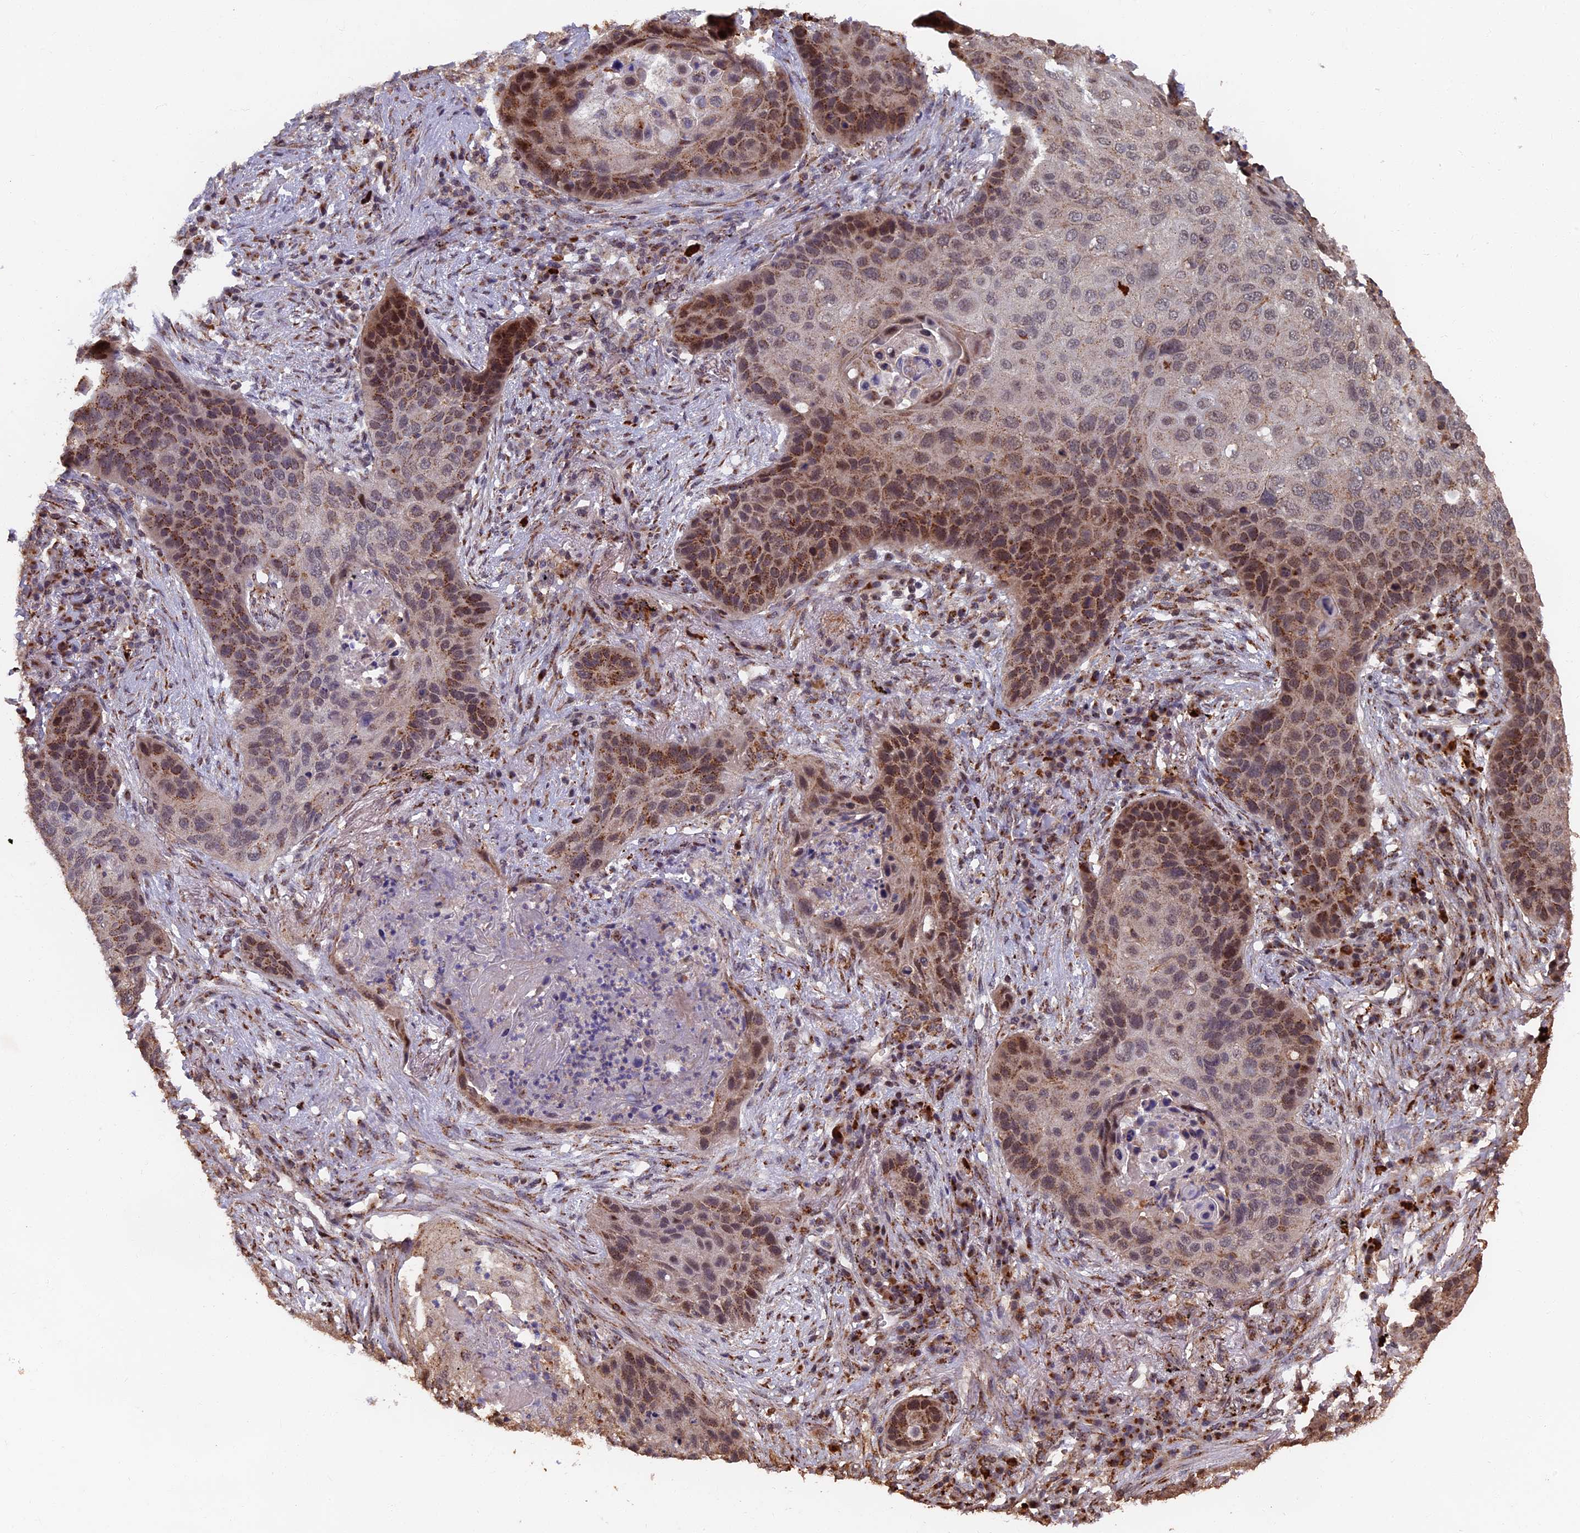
{"staining": {"intensity": "moderate", "quantity": ">75%", "location": "cytoplasmic/membranous,nuclear"}, "tissue": "lung cancer", "cell_type": "Tumor cells", "image_type": "cancer", "snomed": [{"axis": "morphology", "description": "Squamous cell carcinoma, NOS"}, {"axis": "topography", "description": "Lung"}], "caption": "There is medium levels of moderate cytoplasmic/membranous and nuclear positivity in tumor cells of squamous cell carcinoma (lung), as demonstrated by immunohistochemical staining (brown color).", "gene": "RASGRF1", "patient": {"sex": "female", "age": 63}}